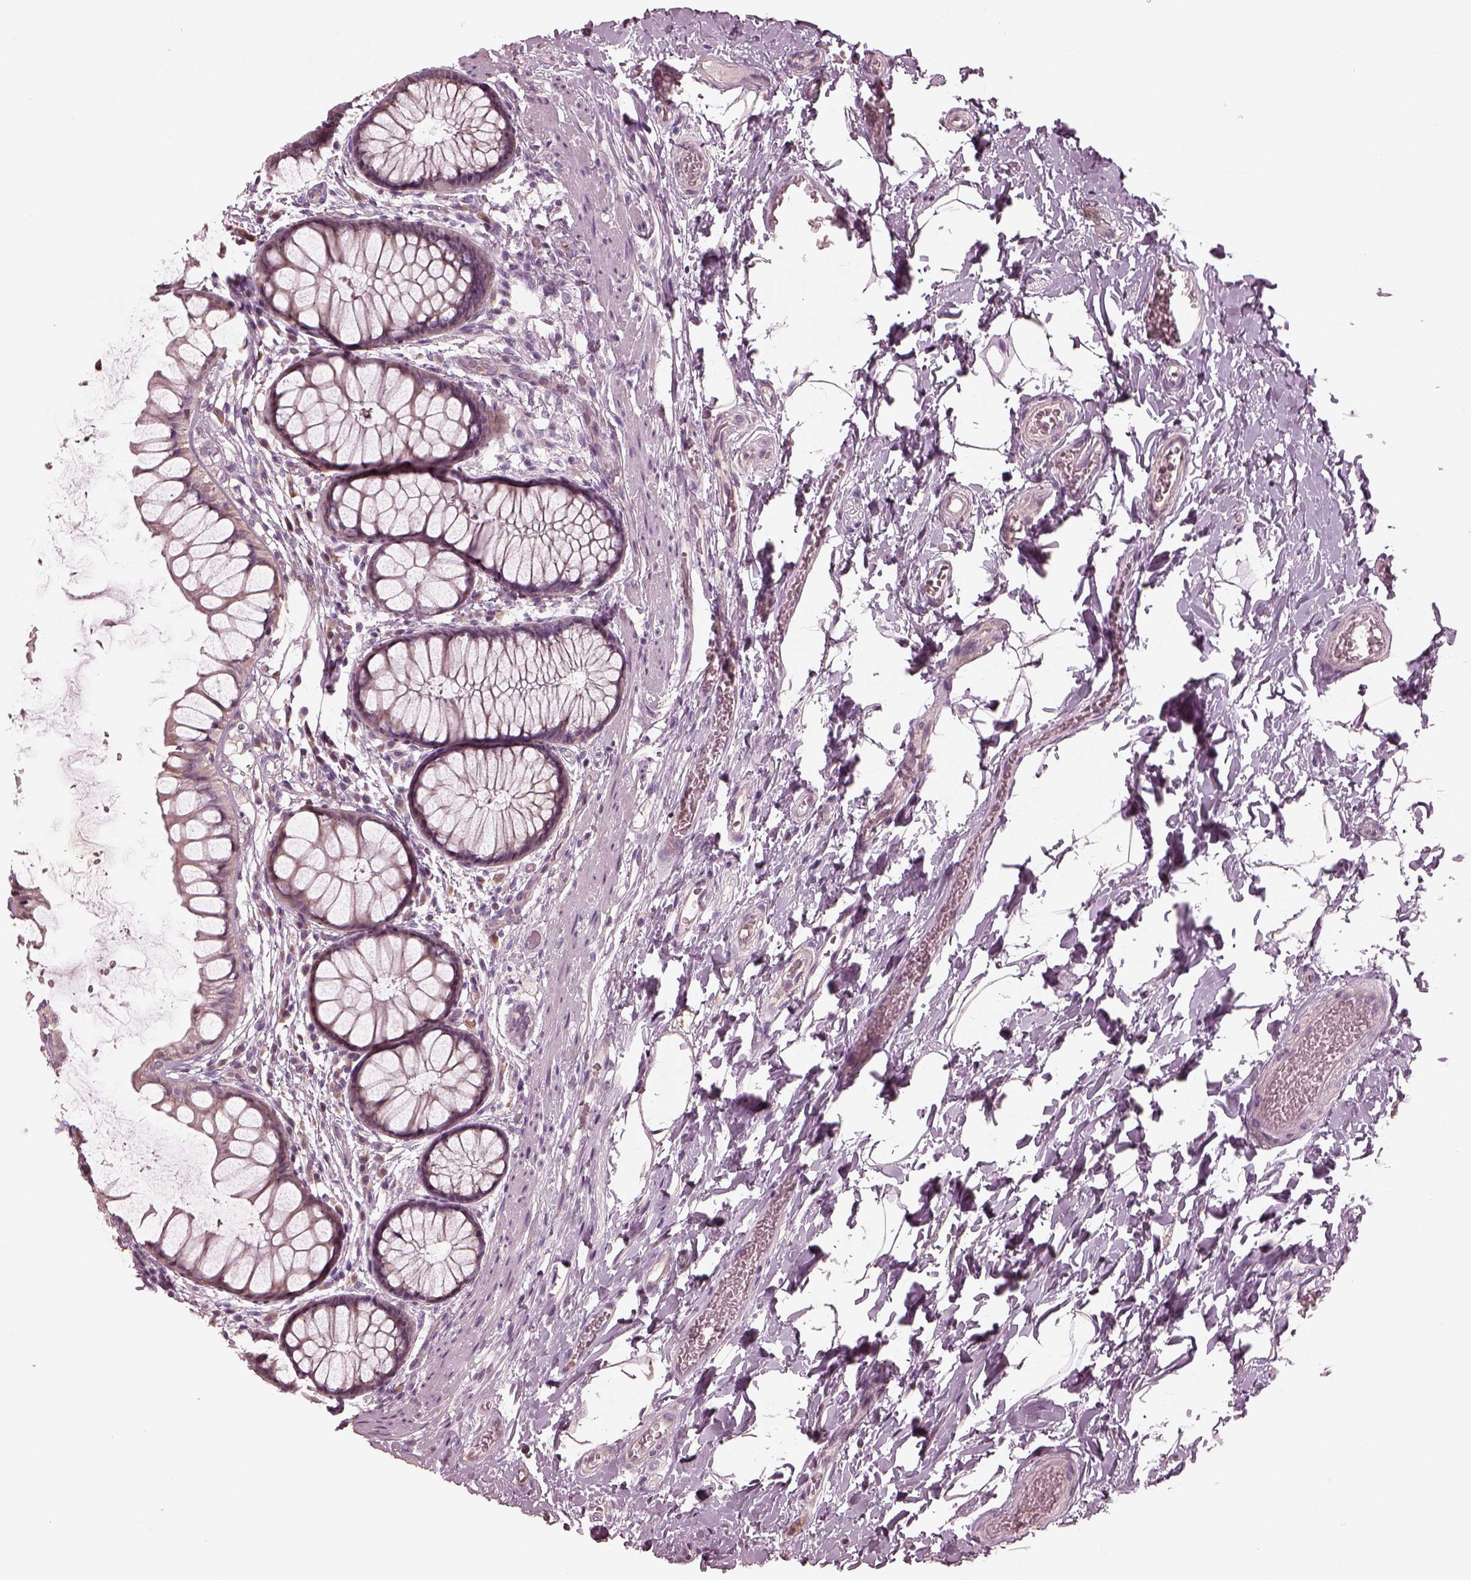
{"staining": {"intensity": "negative", "quantity": "none", "location": "none"}, "tissue": "rectum", "cell_type": "Glandular cells", "image_type": "normal", "snomed": [{"axis": "morphology", "description": "Normal tissue, NOS"}, {"axis": "topography", "description": "Rectum"}], "caption": "Immunohistochemistry histopathology image of benign human rectum stained for a protein (brown), which reveals no positivity in glandular cells. (DAB IHC, high magnification).", "gene": "OPTC", "patient": {"sex": "female", "age": 62}}